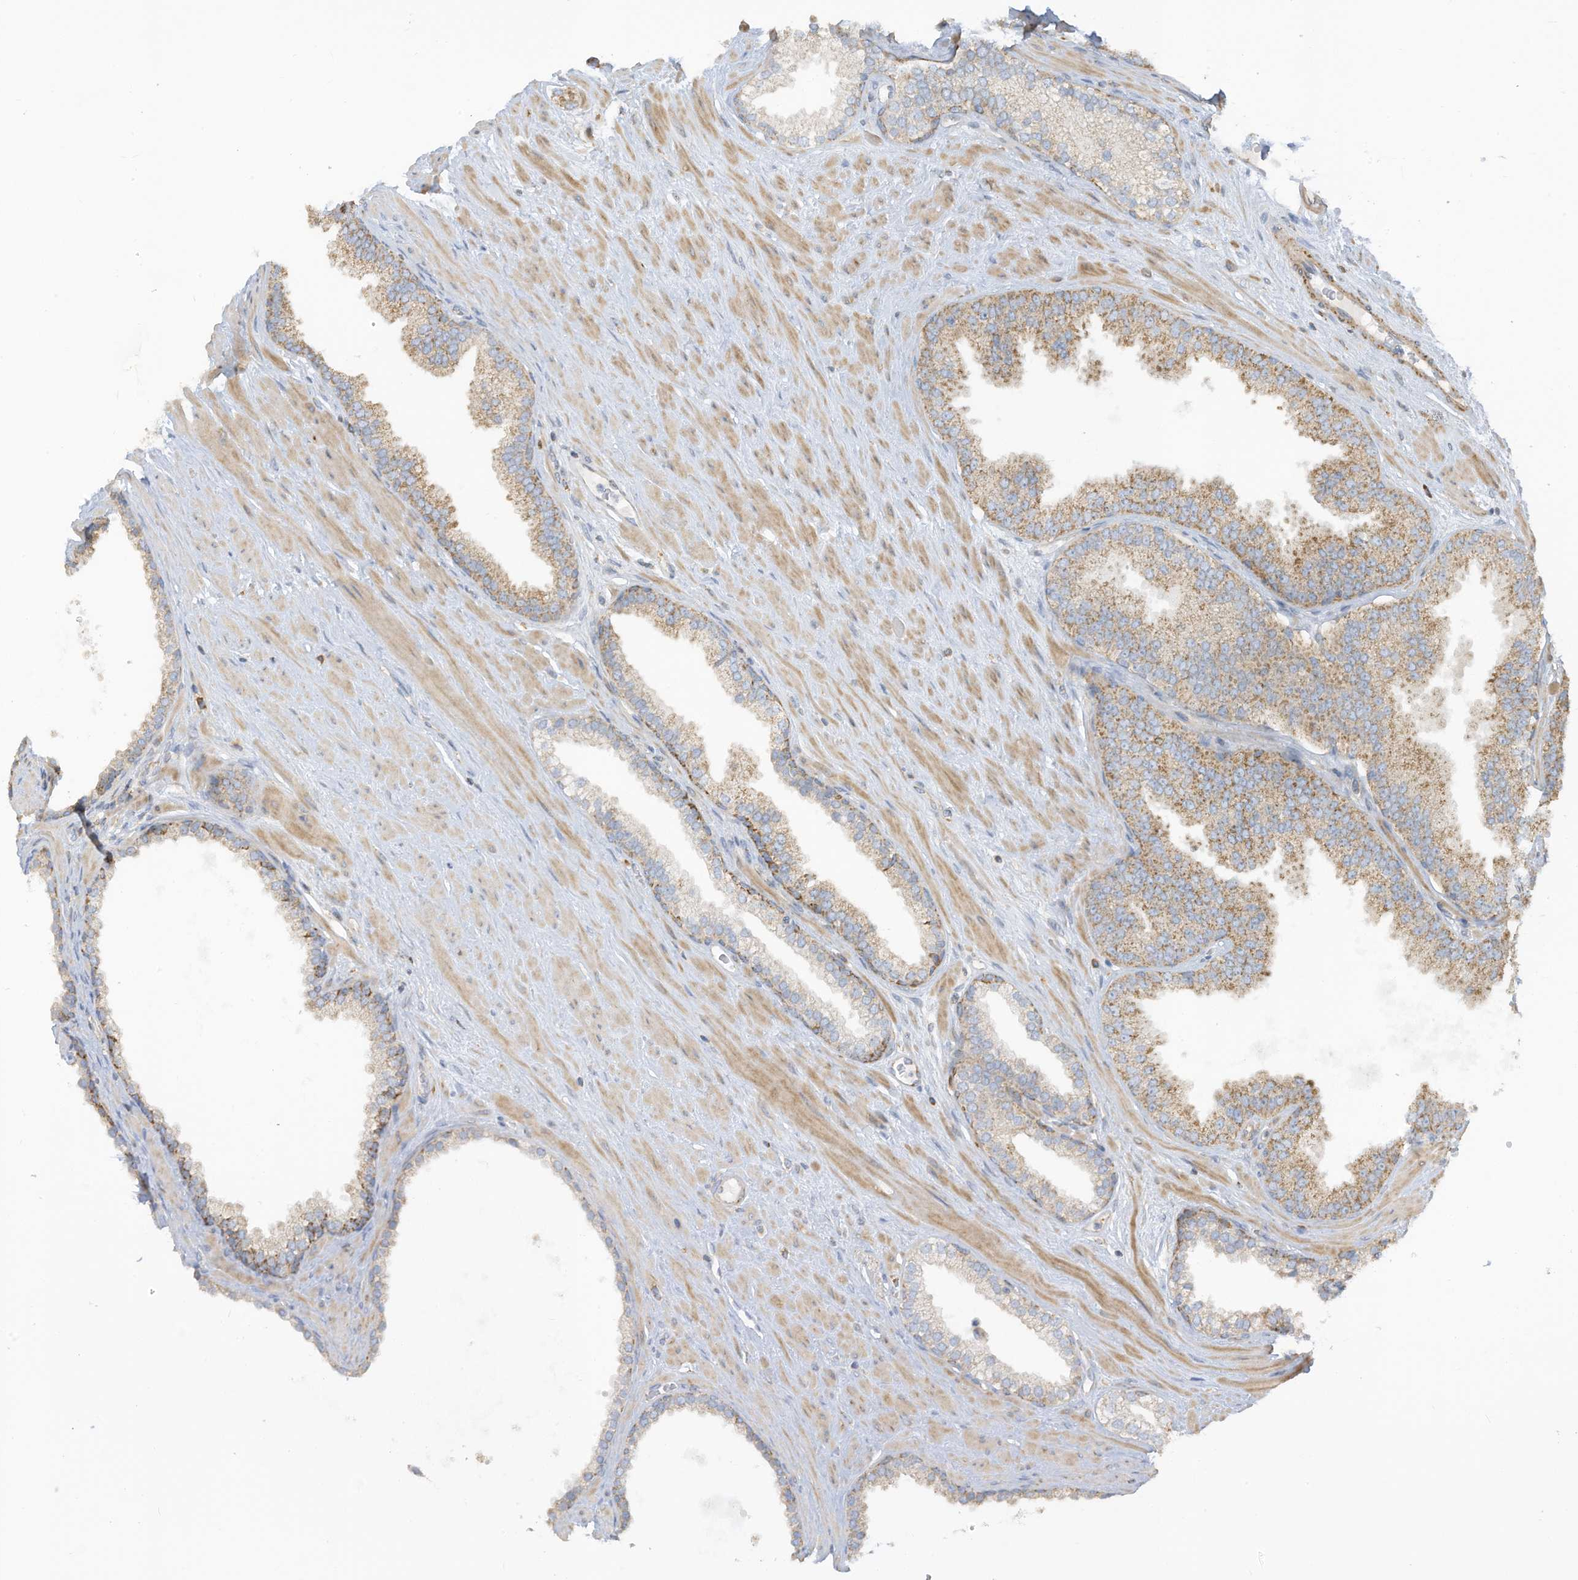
{"staining": {"intensity": "moderate", "quantity": ">75%", "location": "cytoplasmic/membranous"}, "tissue": "prostate cancer", "cell_type": "Tumor cells", "image_type": "cancer", "snomed": [{"axis": "morphology", "description": "Adenocarcinoma, Low grade"}, {"axis": "topography", "description": "Prostate"}], "caption": "DAB immunohistochemical staining of prostate cancer exhibits moderate cytoplasmic/membranous protein expression in approximately >75% of tumor cells.", "gene": "GTPBP2", "patient": {"sex": "male", "age": 62}}